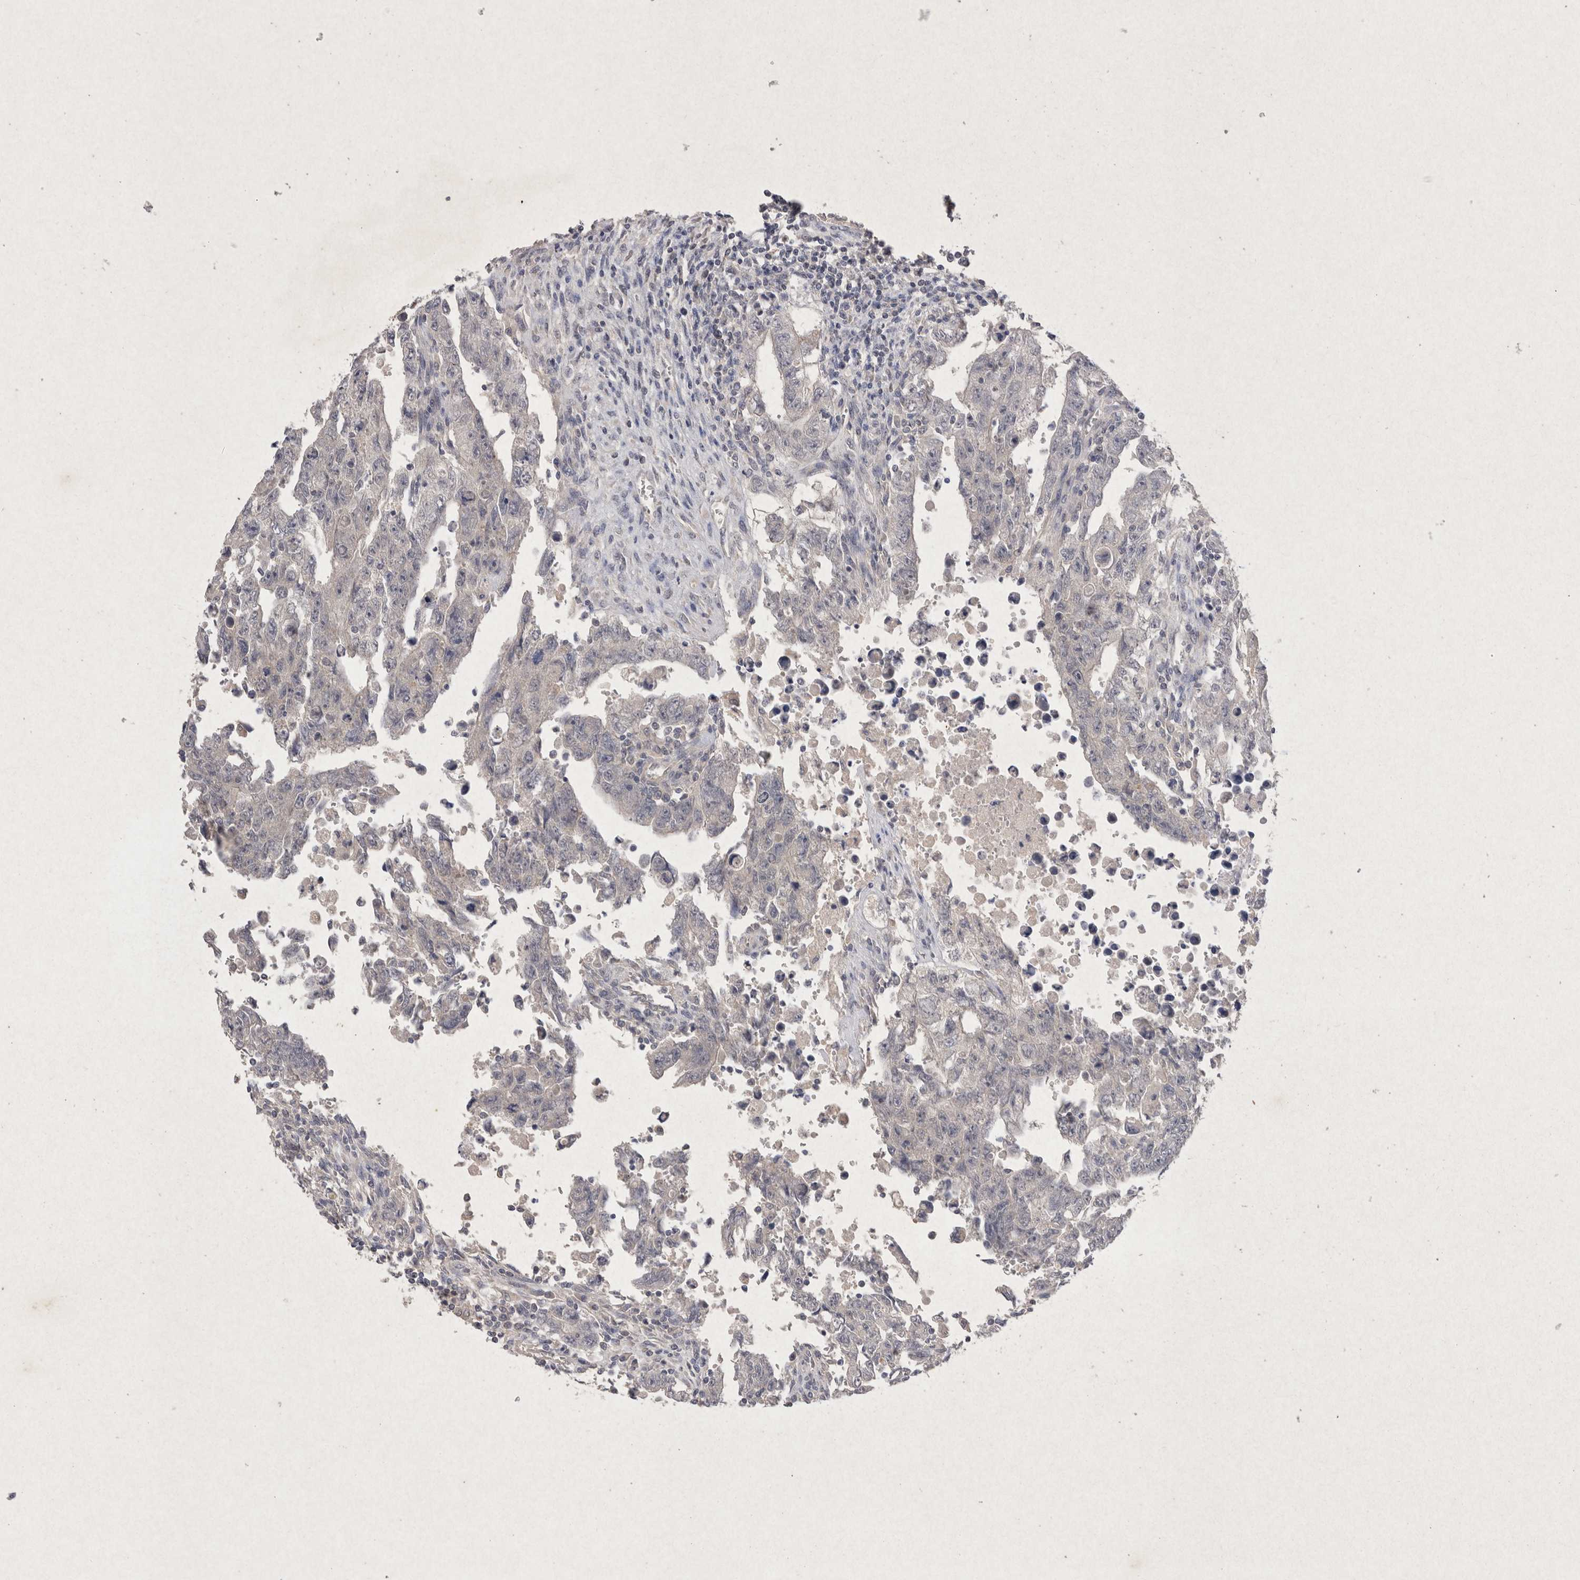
{"staining": {"intensity": "negative", "quantity": "none", "location": "none"}, "tissue": "testis cancer", "cell_type": "Tumor cells", "image_type": "cancer", "snomed": [{"axis": "morphology", "description": "Carcinoma, Embryonal, NOS"}, {"axis": "topography", "description": "Testis"}], "caption": "This is an immunohistochemistry photomicrograph of human embryonal carcinoma (testis). There is no positivity in tumor cells.", "gene": "RASSF3", "patient": {"sex": "male", "age": 28}}